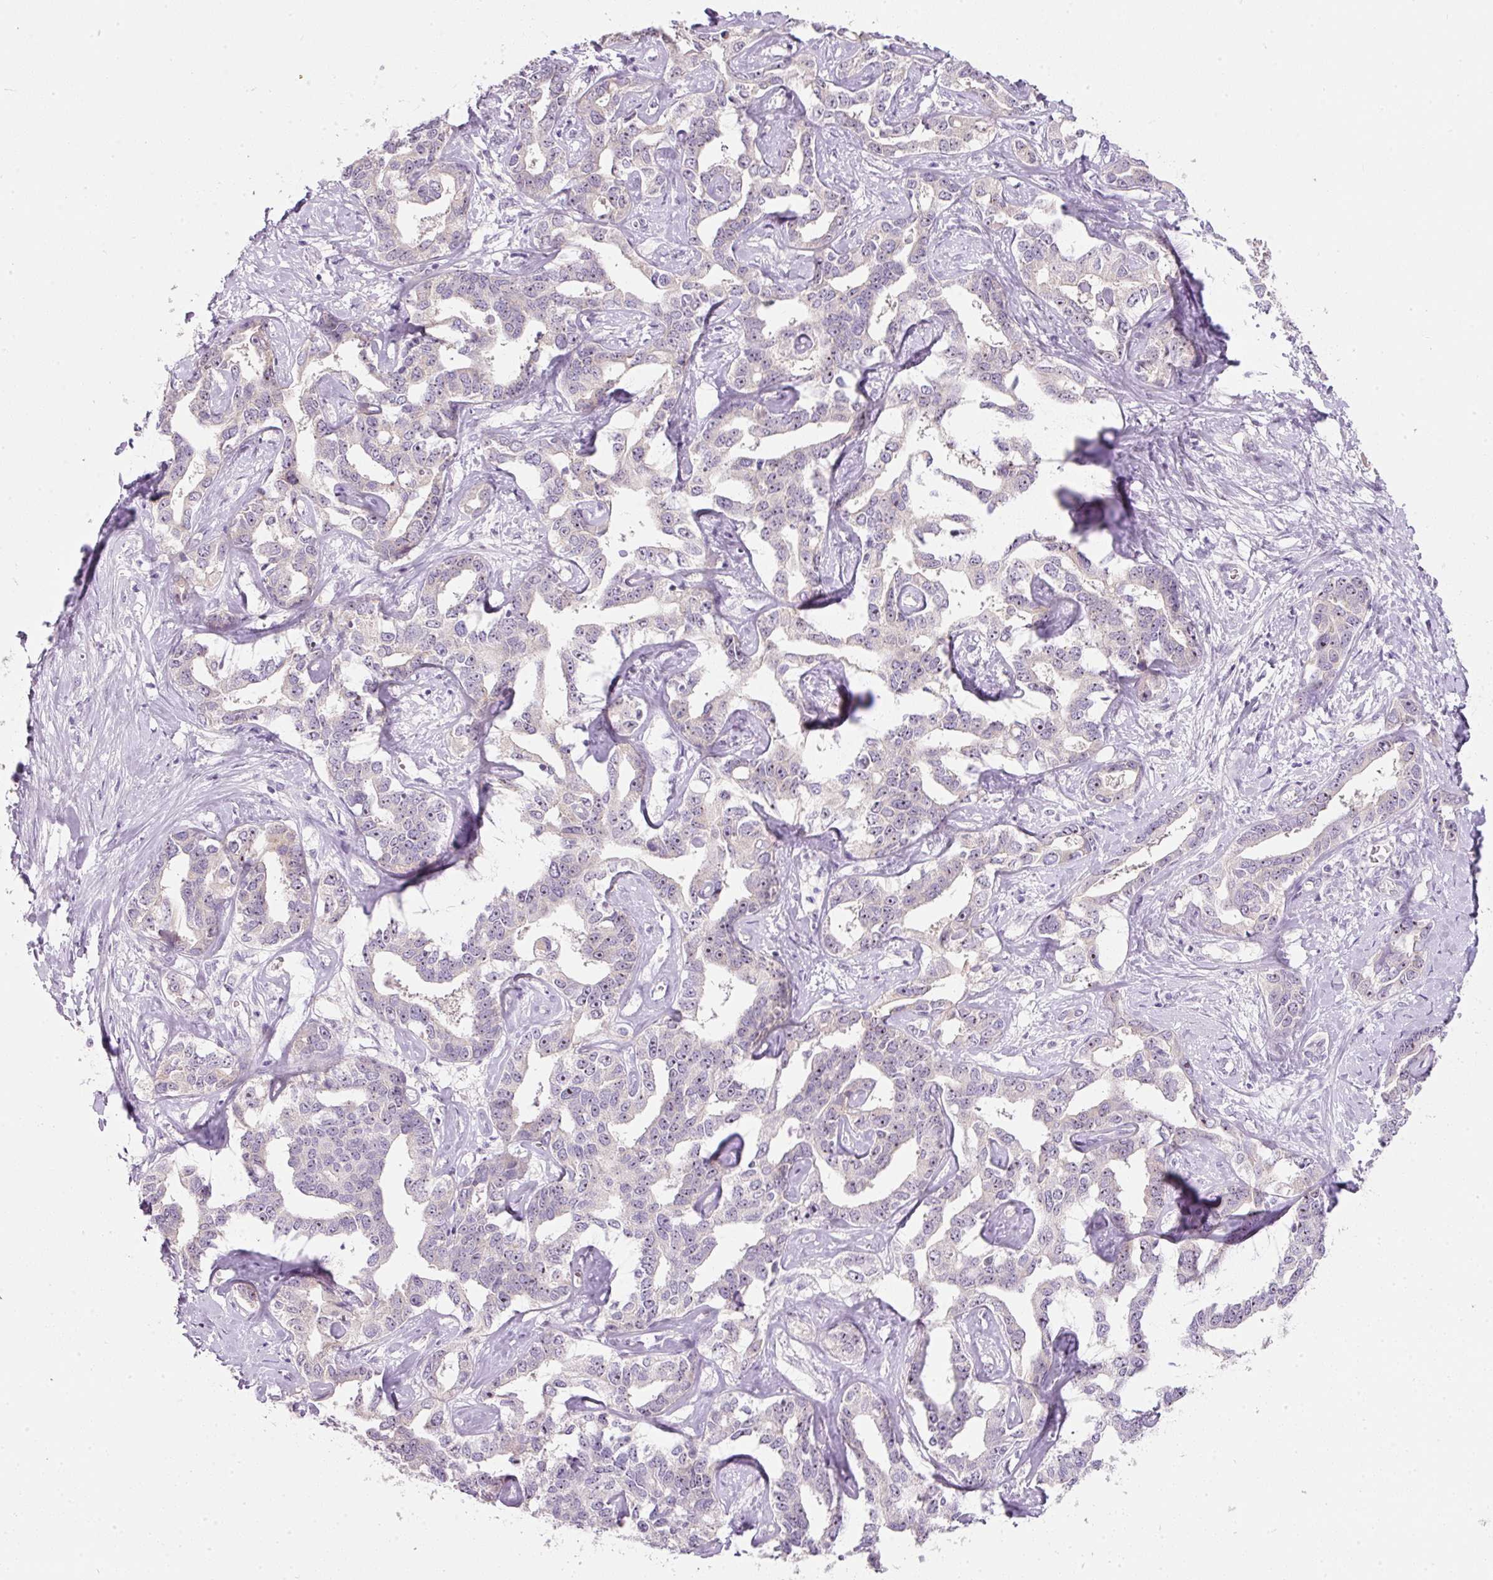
{"staining": {"intensity": "moderate", "quantity": "<25%", "location": "nuclear"}, "tissue": "liver cancer", "cell_type": "Tumor cells", "image_type": "cancer", "snomed": [{"axis": "morphology", "description": "Cholangiocarcinoma"}, {"axis": "topography", "description": "Liver"}], "caption": "Liver cancer (cholangiocarcinoma) stained for a protein (brown) reveals moderate nuclear positive expression in approximately <25% of tumor cells.", "gene": "TMEM37", "patient": {"sex": "male", "age": 59}}